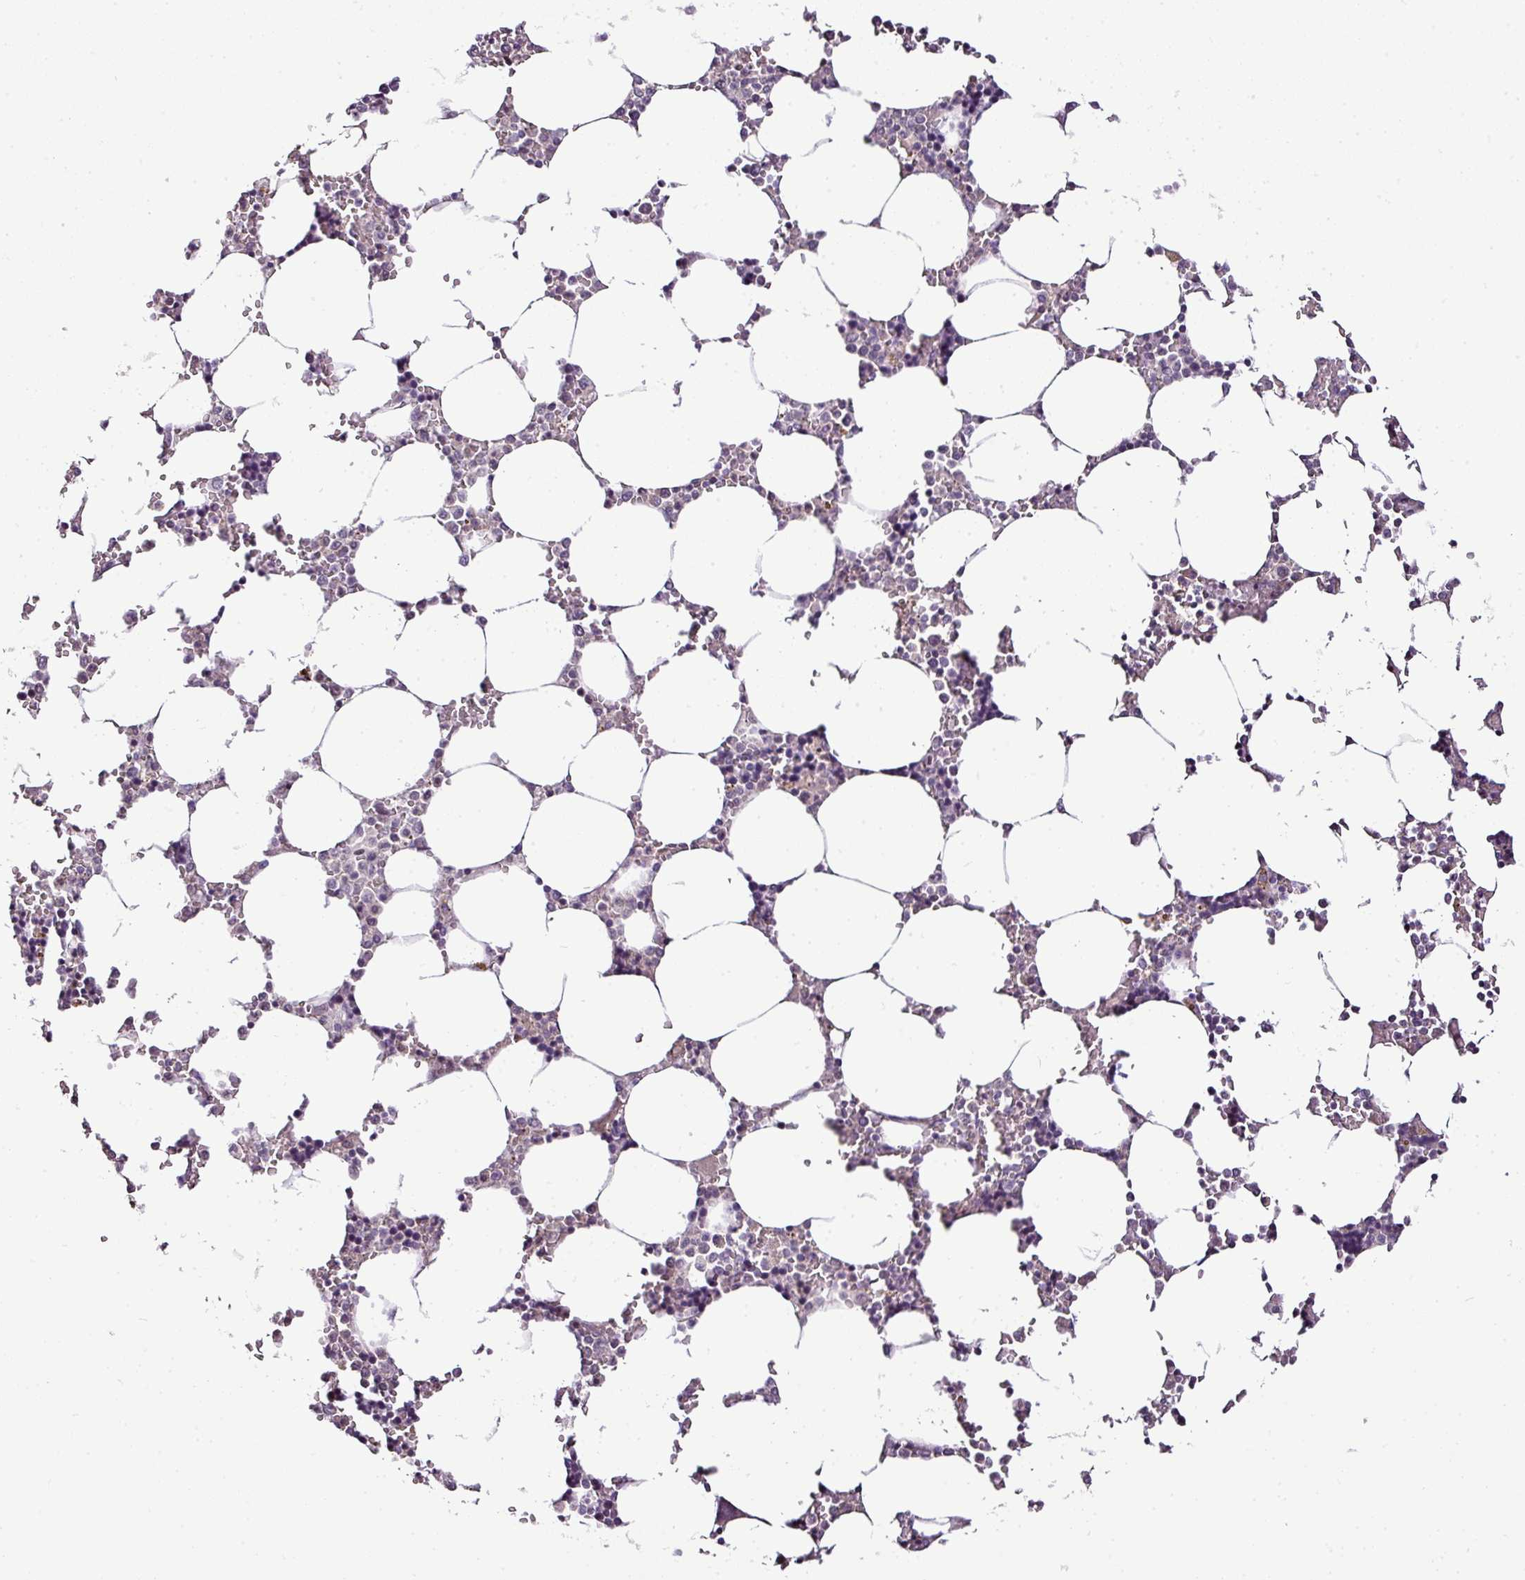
{"staining": {"intensity": "weak", "quantity": "<25%", "location": "nuclear"}, "tissue": "bone marrow", "cell_type": "Hematopoietic cells", "image_type": "normal", "snomed": [{"axis": "morphology", "description": "Normal tissue, NOS"}, {"axis": "topography", "description": "Bone marrow"}], "caption": "Bone marrow was stained to show a protein in brown. There is no significant expression in hematopoietic cells. (Stains: DAB (3,3'-diaminobenzidine) immunohistochemistry with hematoxylin counter stain, Microscopy: brightfield microscopy at high magnification).", "gene": "TEX30", "patient": {"sex": "male", "age": 64}}